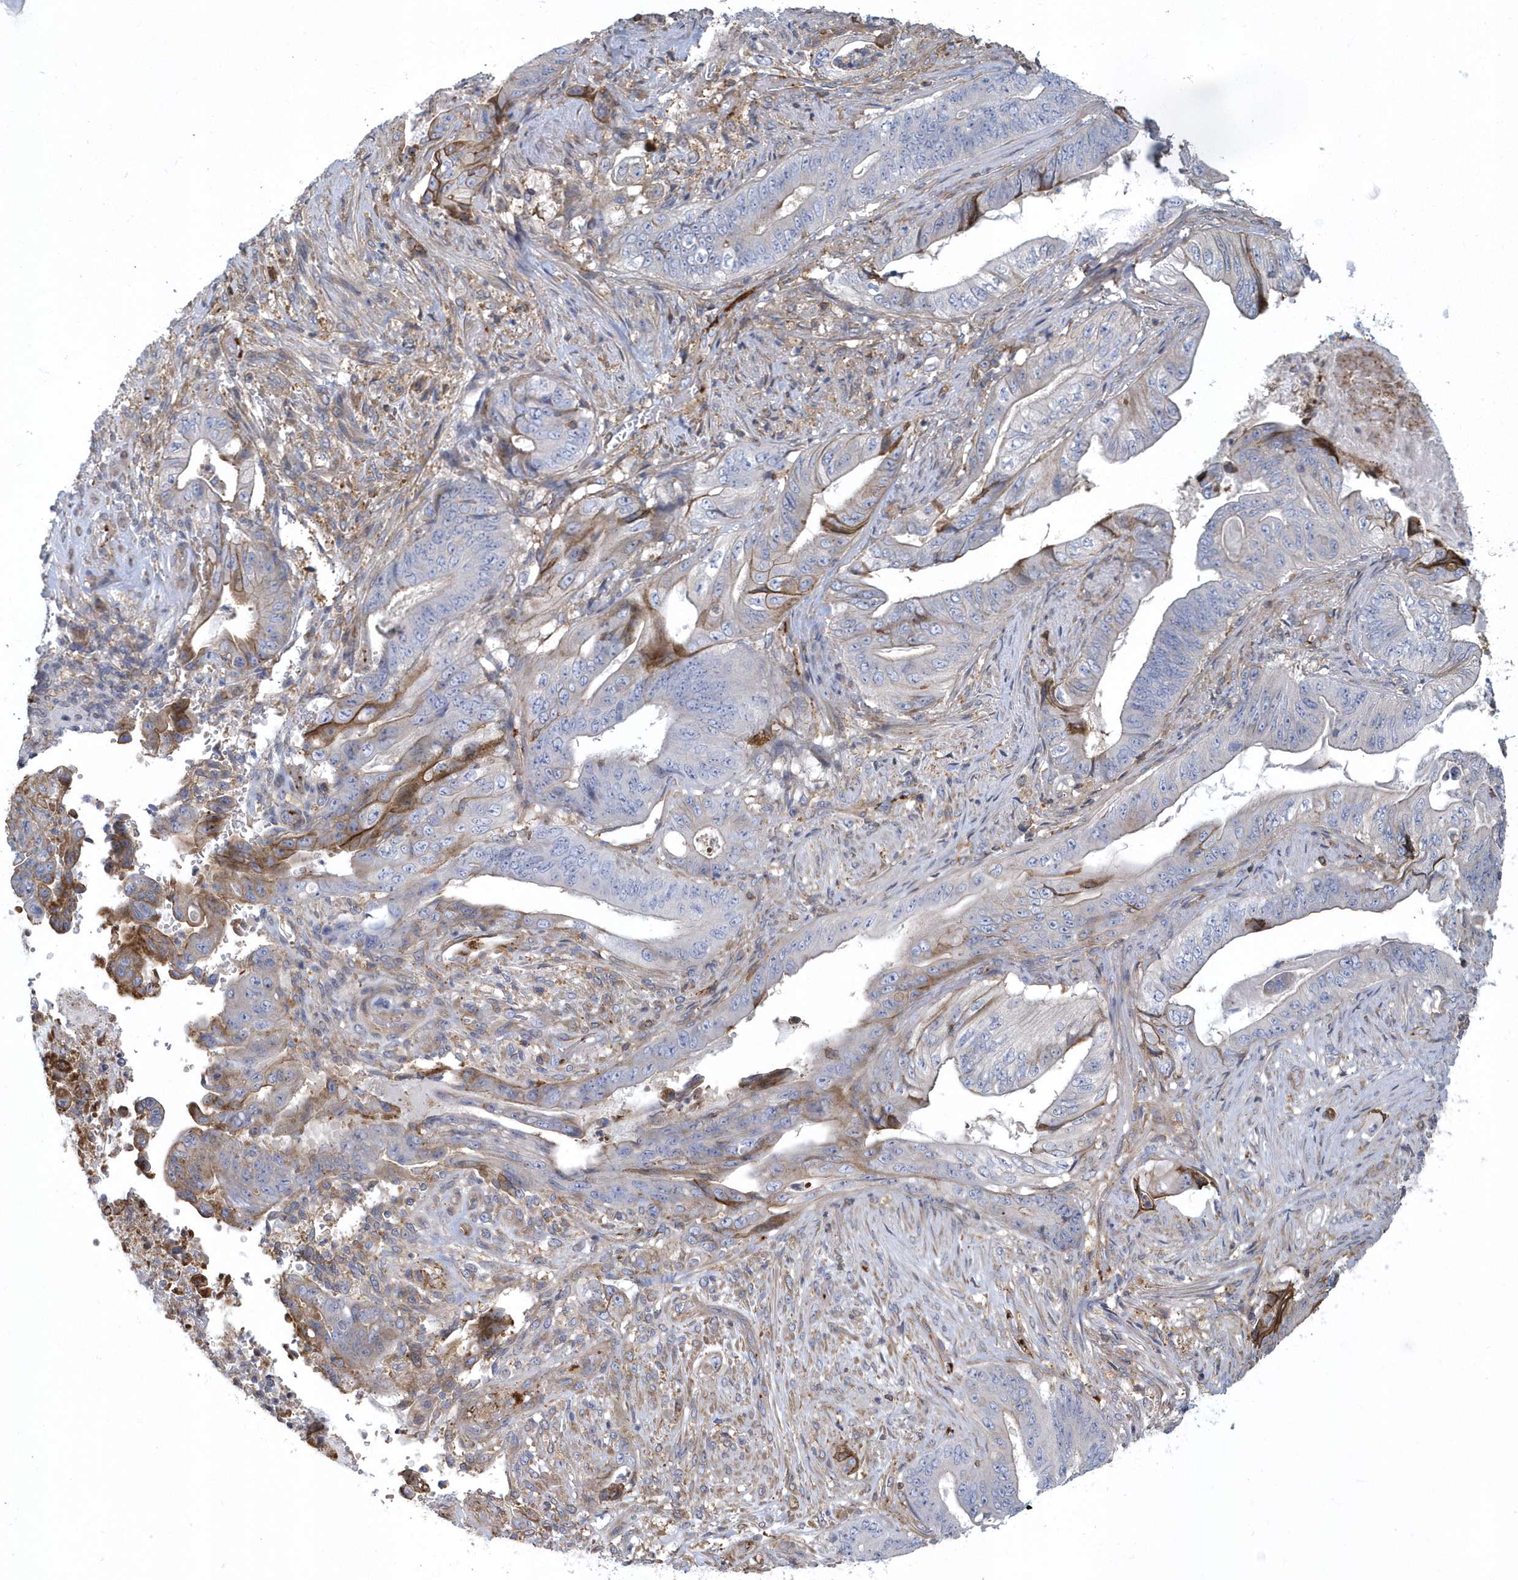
{"staining": {"intensity": "moderate", "quantity": "<25%", "location": "cytoplasmic/membranous"}, "tissue": "stomach cancer", "cell_type": "Tumor cells", "image_type": "cancer", "snomed": [{"axis": "morphology", "description": "Adenocarcinoma, NOS"}, {"axis": "topography", "description": "Stomach"}], "caption": "A micrograph showing moderate cytoplasmic/membranous staining in approximately <25% of tumor cells in adenocarcinoma (stomach), as visualized by brown immunohistochemical staining.", "gene": "ARAP2", "patient": {"sex": "female", "age": 73}}